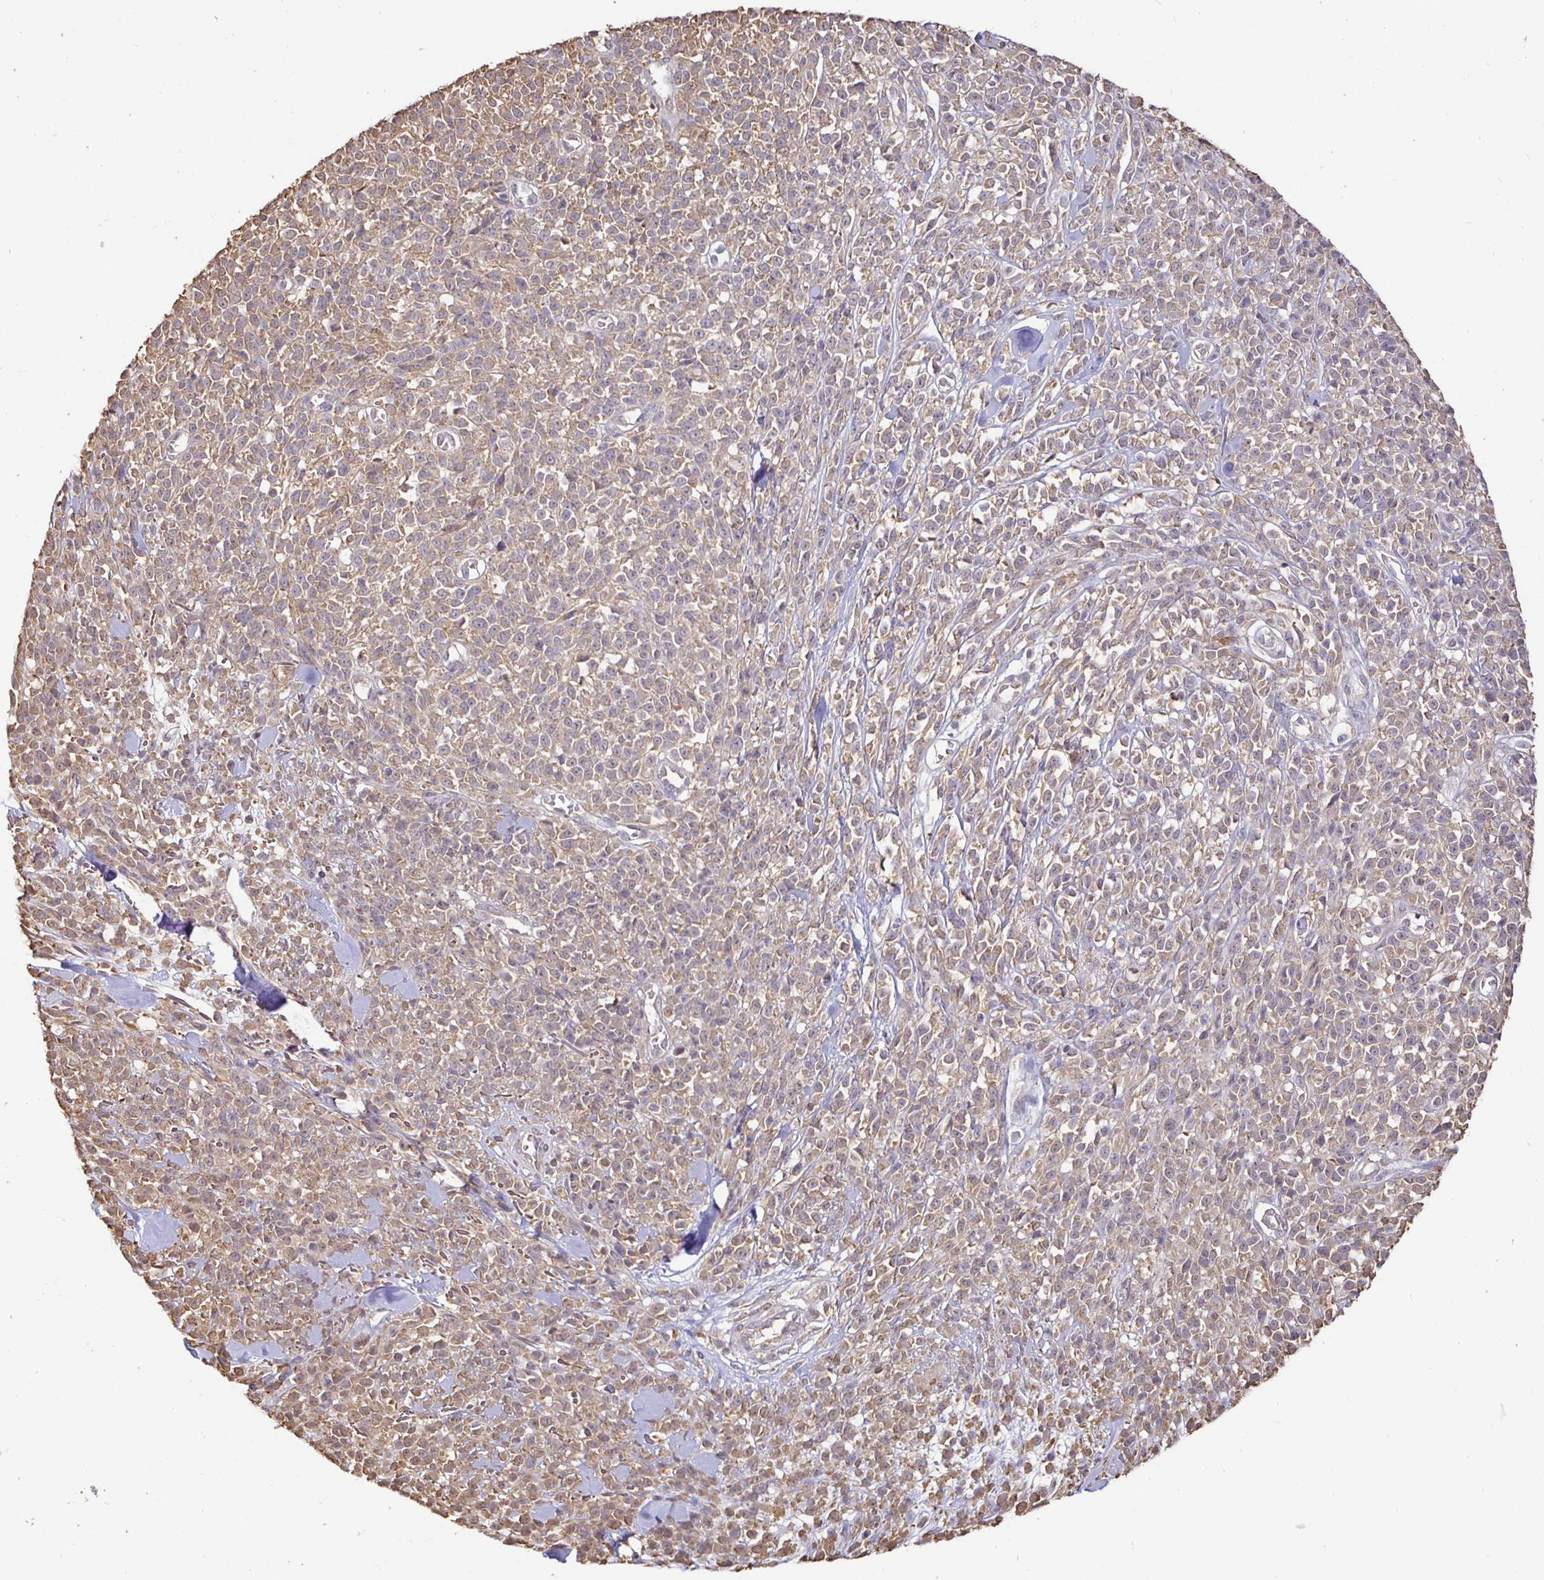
{"staining": {"intensity": "weak", "quantity": "25%-75%", "location": "cytoplasmic/membranous"}, "tissue": "melanoma", "cell_type": "Tumor cells", "image_type": "cancer", "snomed": [{"axis": "morphology", "description": "Malignant melanoma, NOS"}, {"axis": "topography", "description": "Skin"}, {"axis": "topography", "description": "Skin of trunk"}], "caption": "Immunohistochemical staining of human melanoma shows weak cytoplasmic/membranous protein staining in about 25%-75% of tumor cells.", "gene": "MAPK8IP3", "patient": {"sex": "male", "age": 74}}